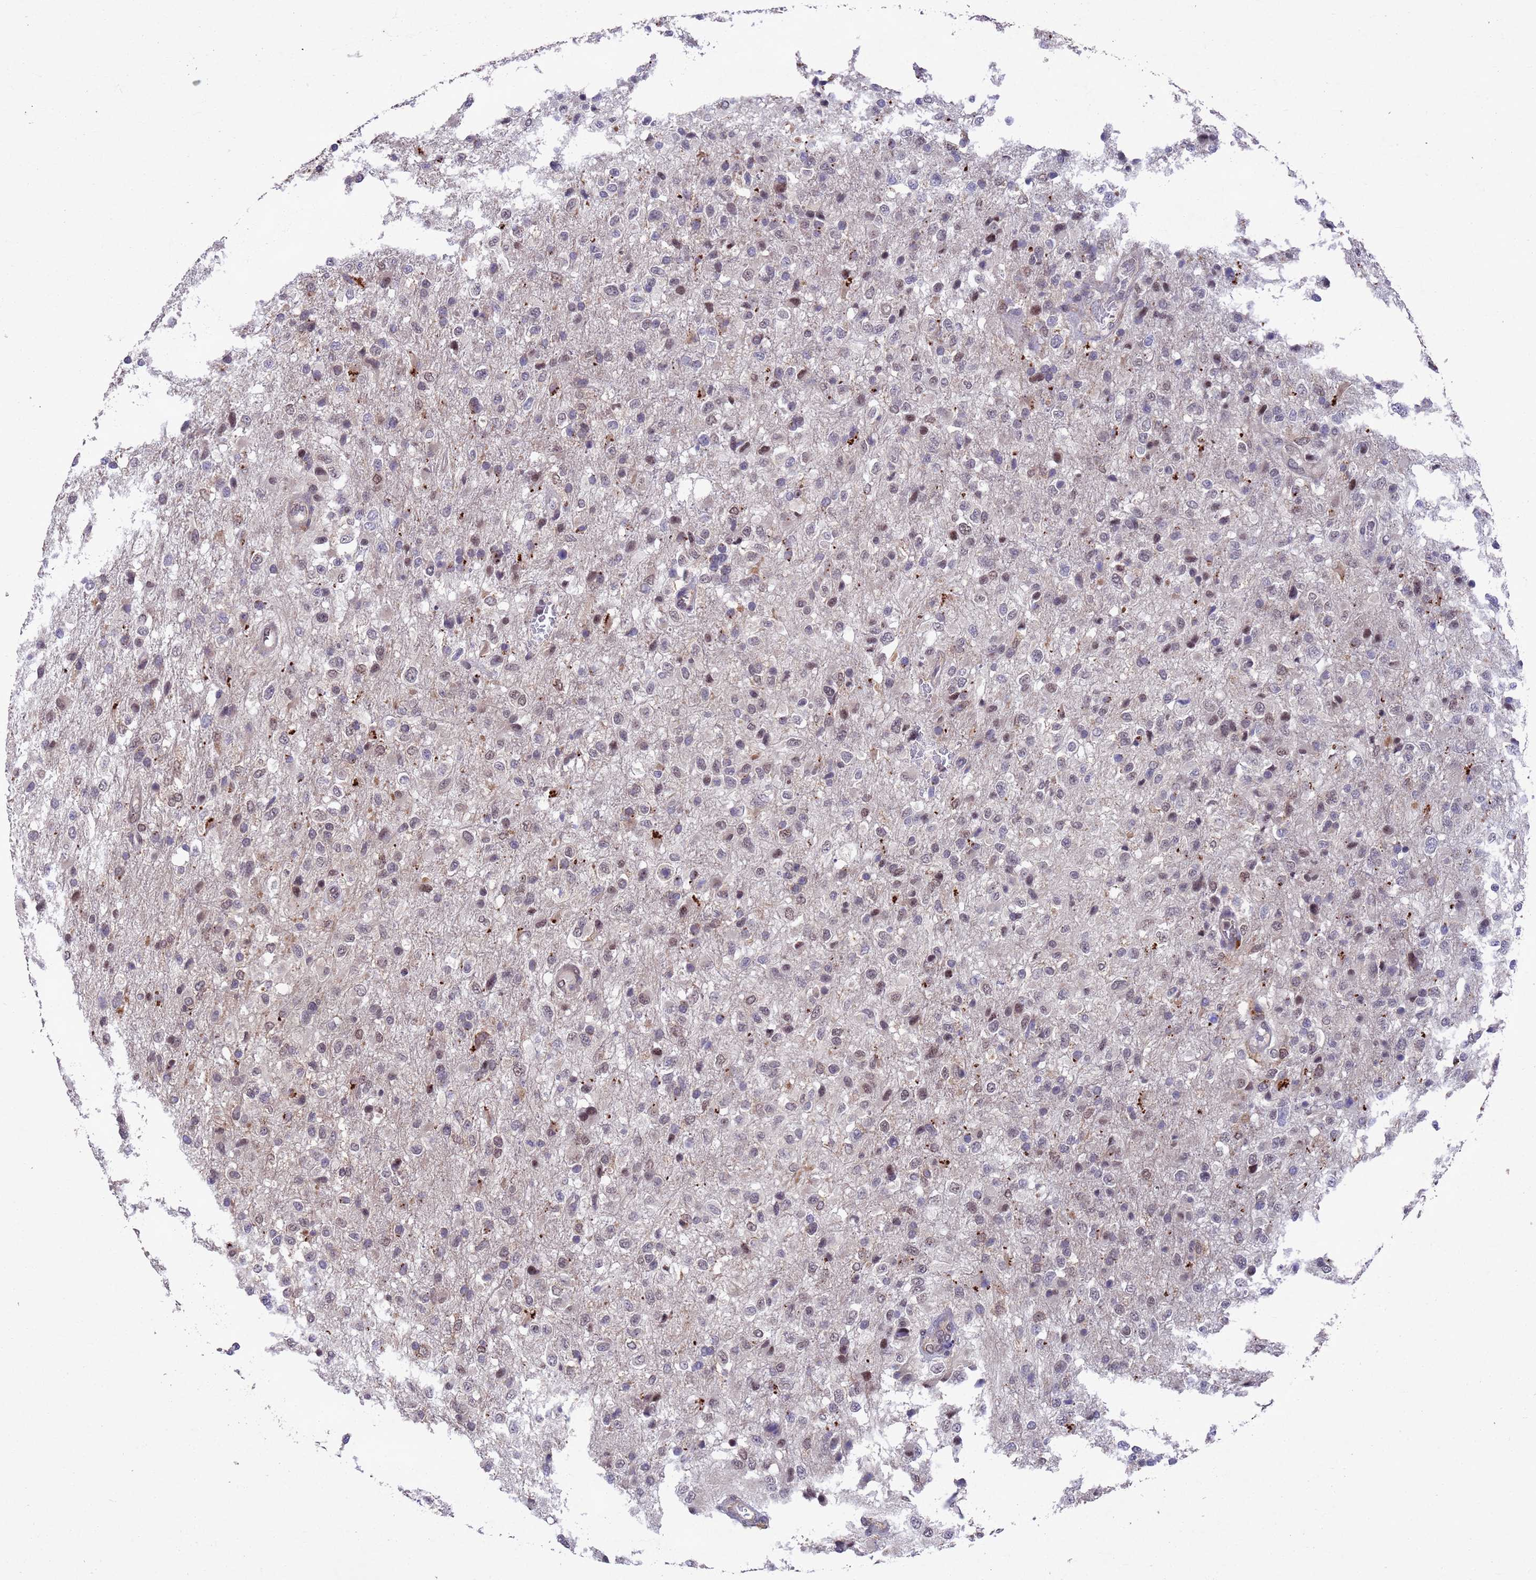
{"staining": {"intensity": "moderate", "quantity": "<25%", "location": "nuclear"}, "tissue": "glioma", "cell_type": "Tumor cells", "image_type": "cancer", "snomed": [{"axis": "morphology", "description": "Glioma, malignant, High grade"}, {"axis": "topography", "description": "Brain"}], "caption": "Brown immunohistochemical staining in human glioma shows moderate nuclear positivity in about <25% of tumor cells. Immunohistochemistry (ihc) stains the protein in brown and the nuclei are stained blue.", "gene": "TBK1", "patient": {"sex": "female", "age": 74}}